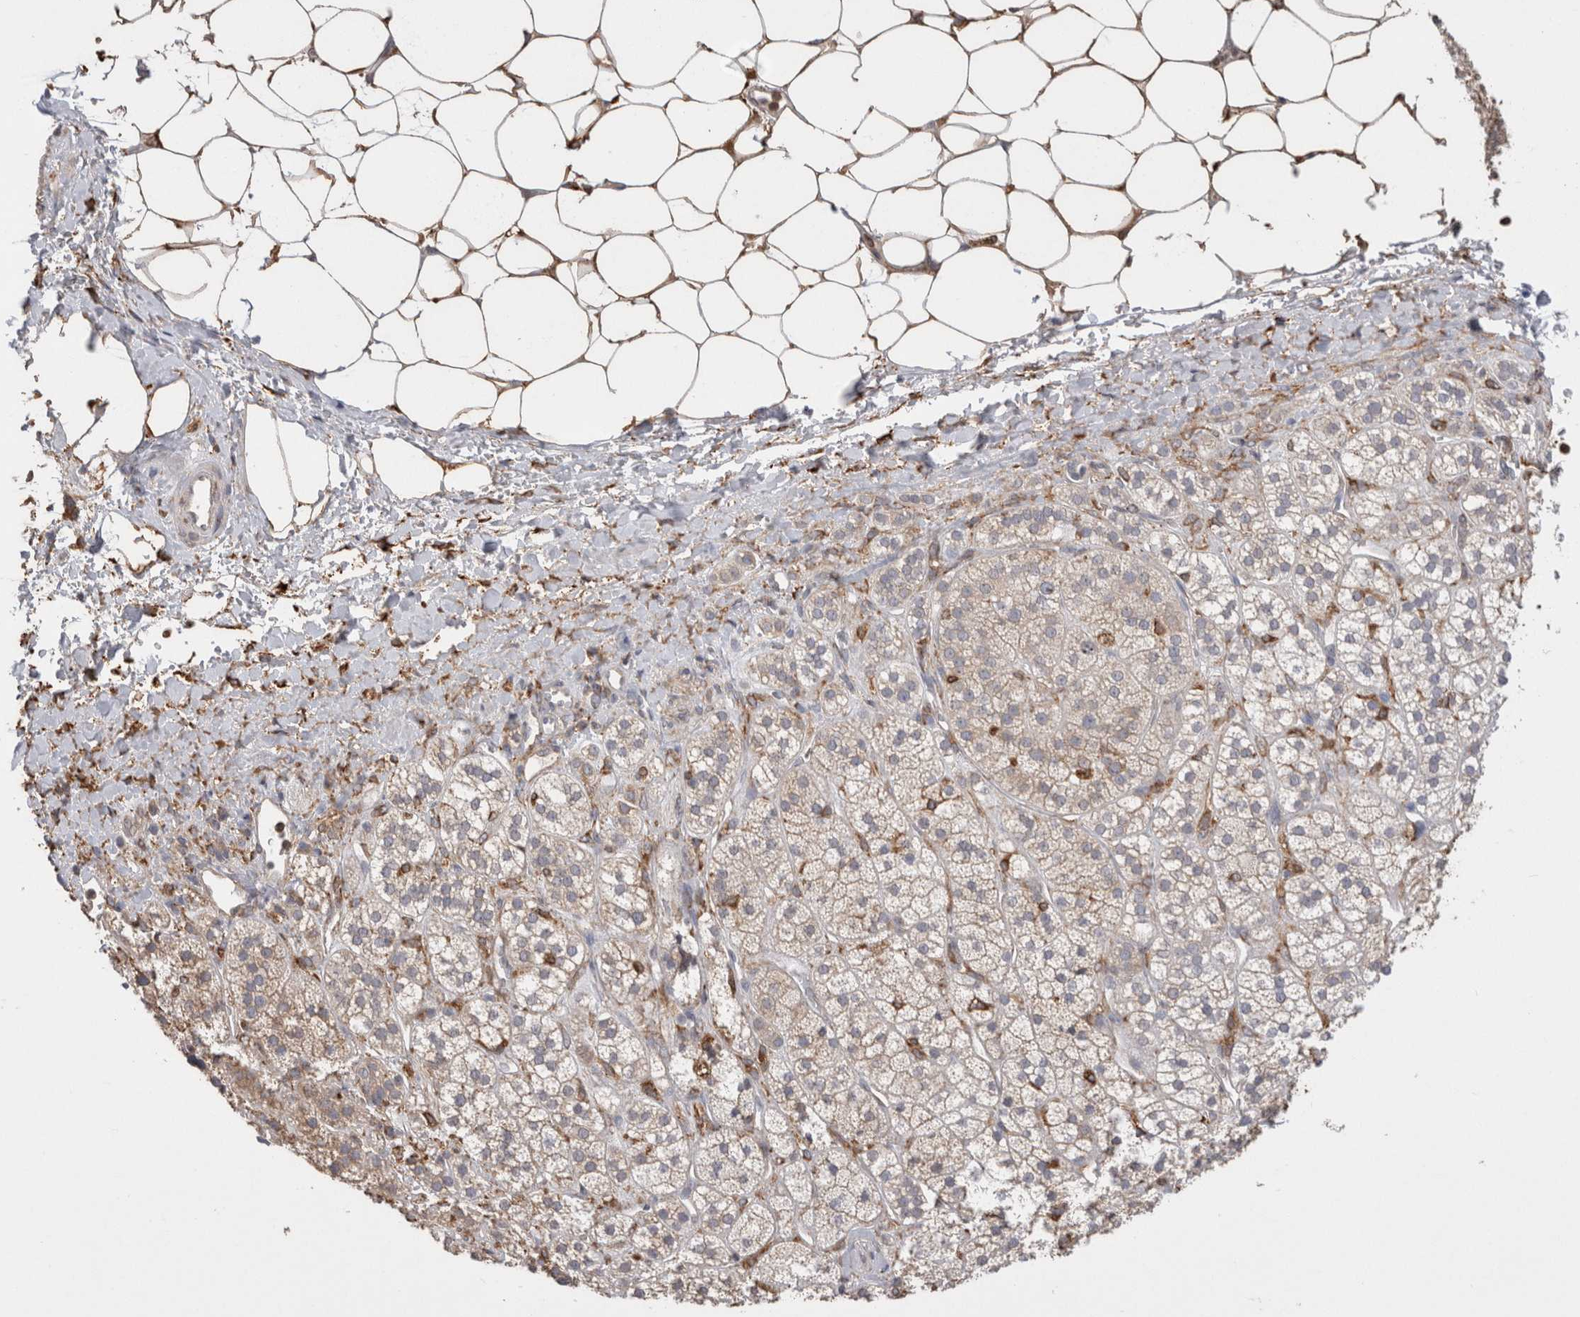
{"staining": {"intensity": "weak", "quantity": "25%-75%", "location": "cytoplasmic/membranous"}, "tissue": "adrenal gland", "cell_type": "Glandular cells", "image_type": "normal", "snomed": [{"axis": "morphology", "description": "Normal tissue, NOS"}, {"axis": "topography", "description": "Adrenal gland"}], "caption": "IHC photomicrograph of benign adrenal gland: human adrenal gland stained using immunohistochemistry displays low levels of weak protein expression localized specifically in the cytoplasmic/membranous of glandular cells, appearing as a cytoplasmic/membranous brown color.", "gene": "LRPAP1", "patient": {"sex": "male", "age": 56}}